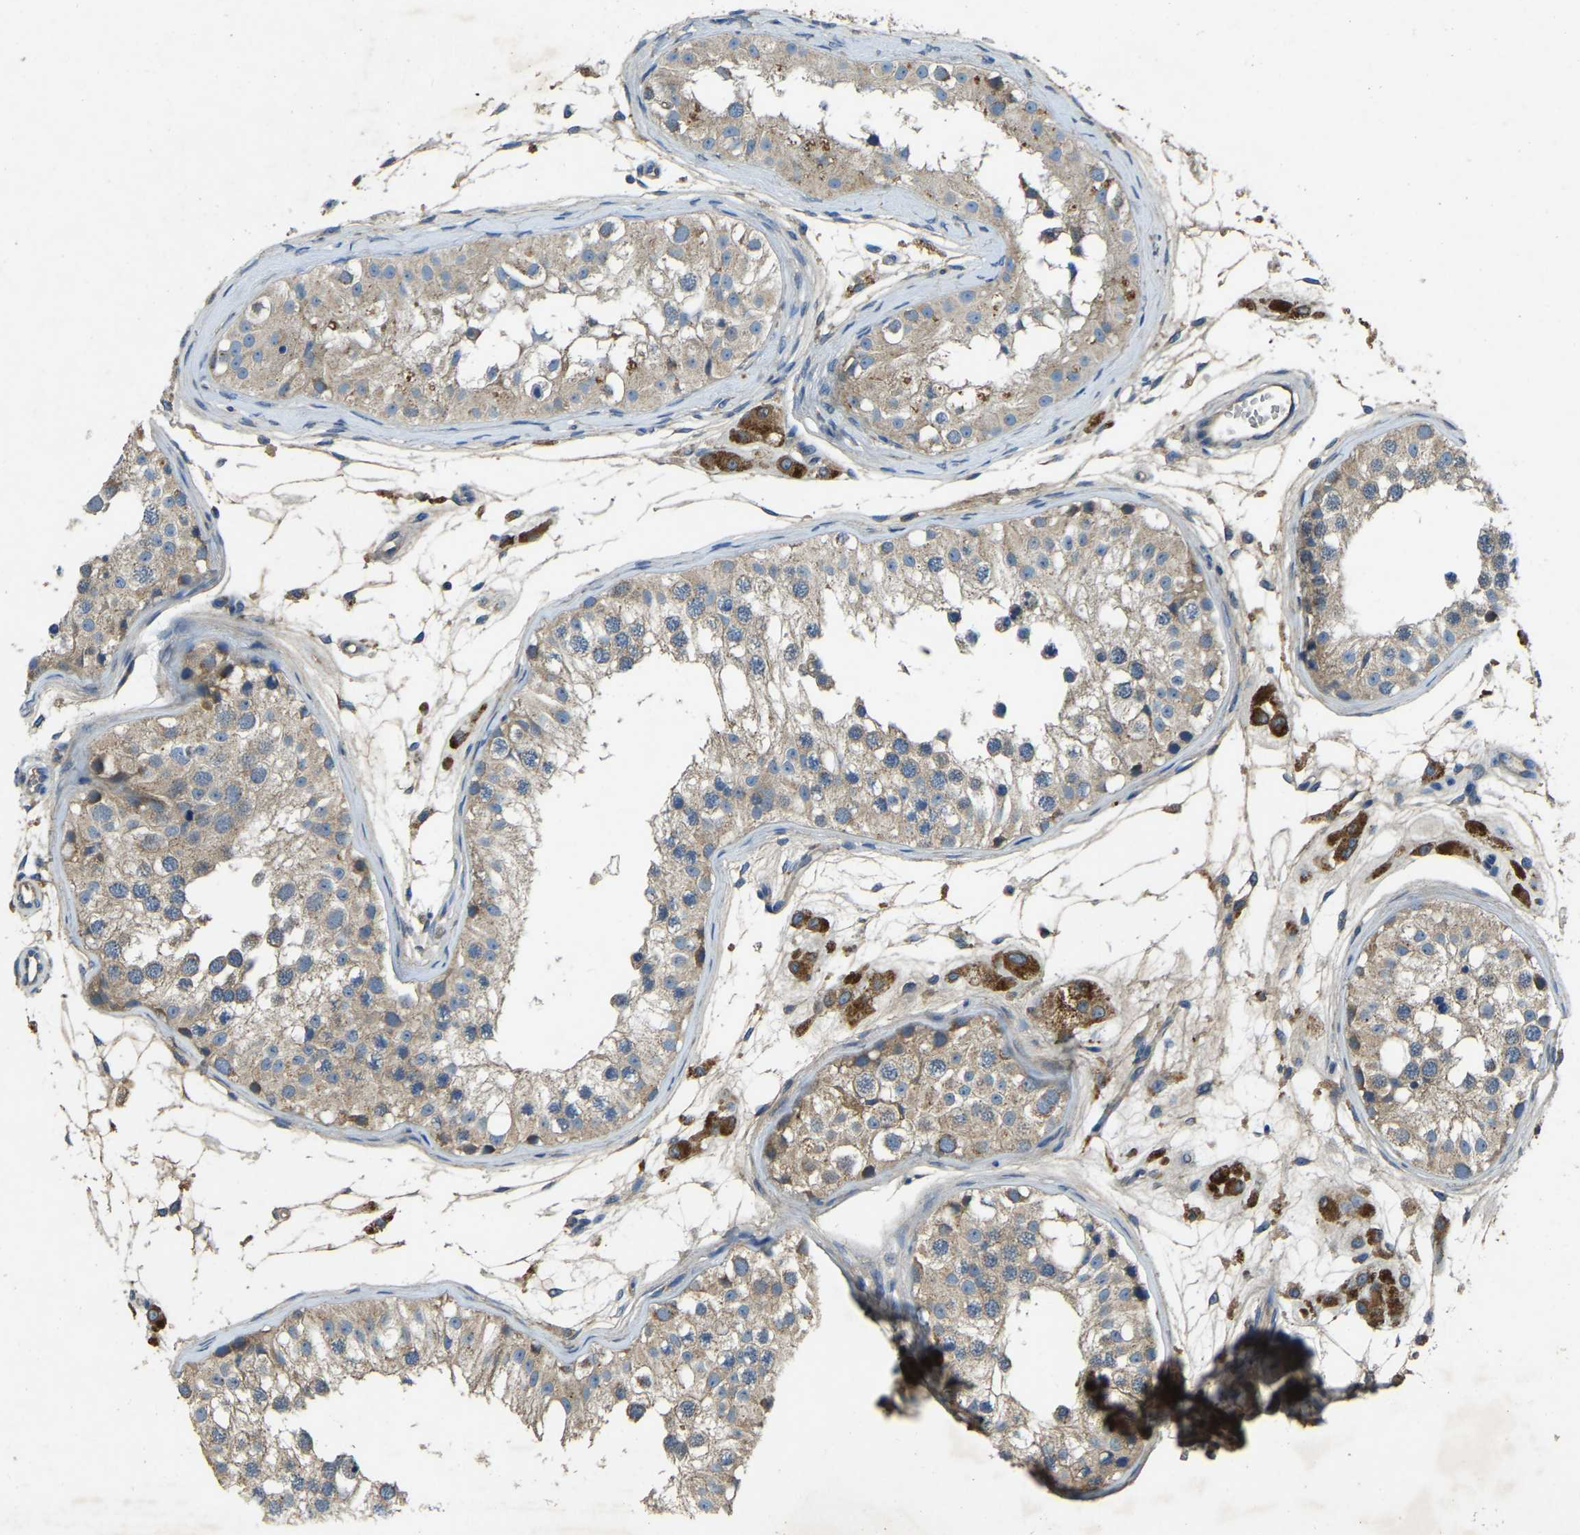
{"staining": {"intensity": "weak", "quantity": "25%-75%", "location": "cytoplasmic/membranous"}, "tissue": "testis", "cell_type": "Cells in seminiferous ducts", "image_type": "normal", "snomed": [{"axis": "morphology", "description": "Normal tissue, NOS"}, {"axis": "morphology", "description": "Adenocarcinoma, metastatic, NOS"}, {"axis": "topography", "description": "Testis"}], "caption": "Cells in seminiferous ducts exhibit low levels of weak cytoplasmic/membranous positivity in about 25%-75% of cells in unremarkable testis.", "gene": "ATP8B1", "patient": {"sex": "male", "age": 26}}